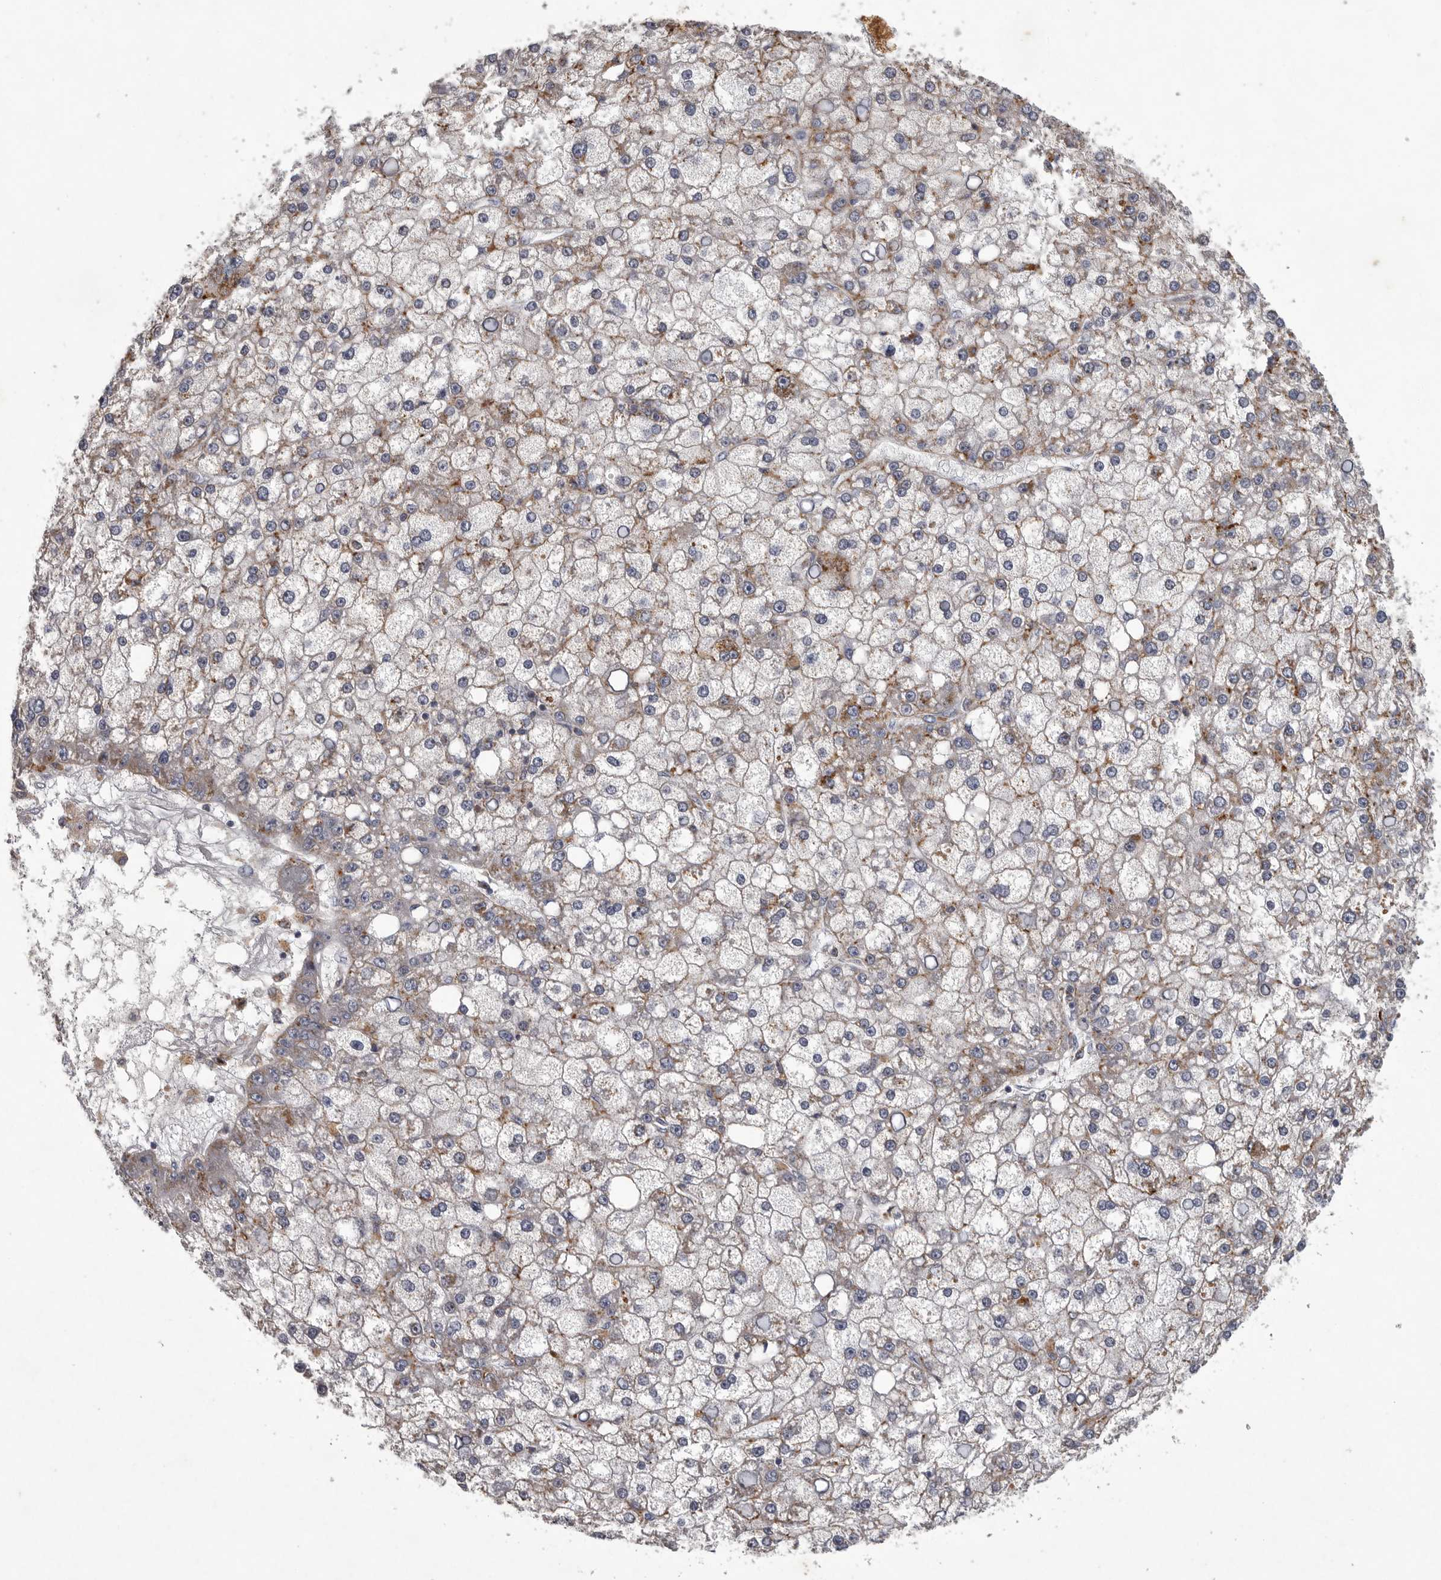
{"staining": {"intensity": "moderate", "quantity": "<25%", "location": "cytoplasmic/membranous"}, "tissue": "liver cancer", "cell_type": "Tumor cells", "image_type": "cancer", "snomed": [{"axis": "morphology", "description": "Carcinoma, Hepatocellular, NOS"}, {"axis": "topography", "description": "Liver"}], "caption": "DAB (3,3'-diaminobenzidine) immunohistochemical staining of human liver cancer reveals moderate cytoplasmic/membranous protein positivity in approximately <25% of tumor cells. (Brightfield microscopy of DAB IHC at high magnification).", "gene": "LAMTOR3", "patient": {"sex": "male", "age": 67}}